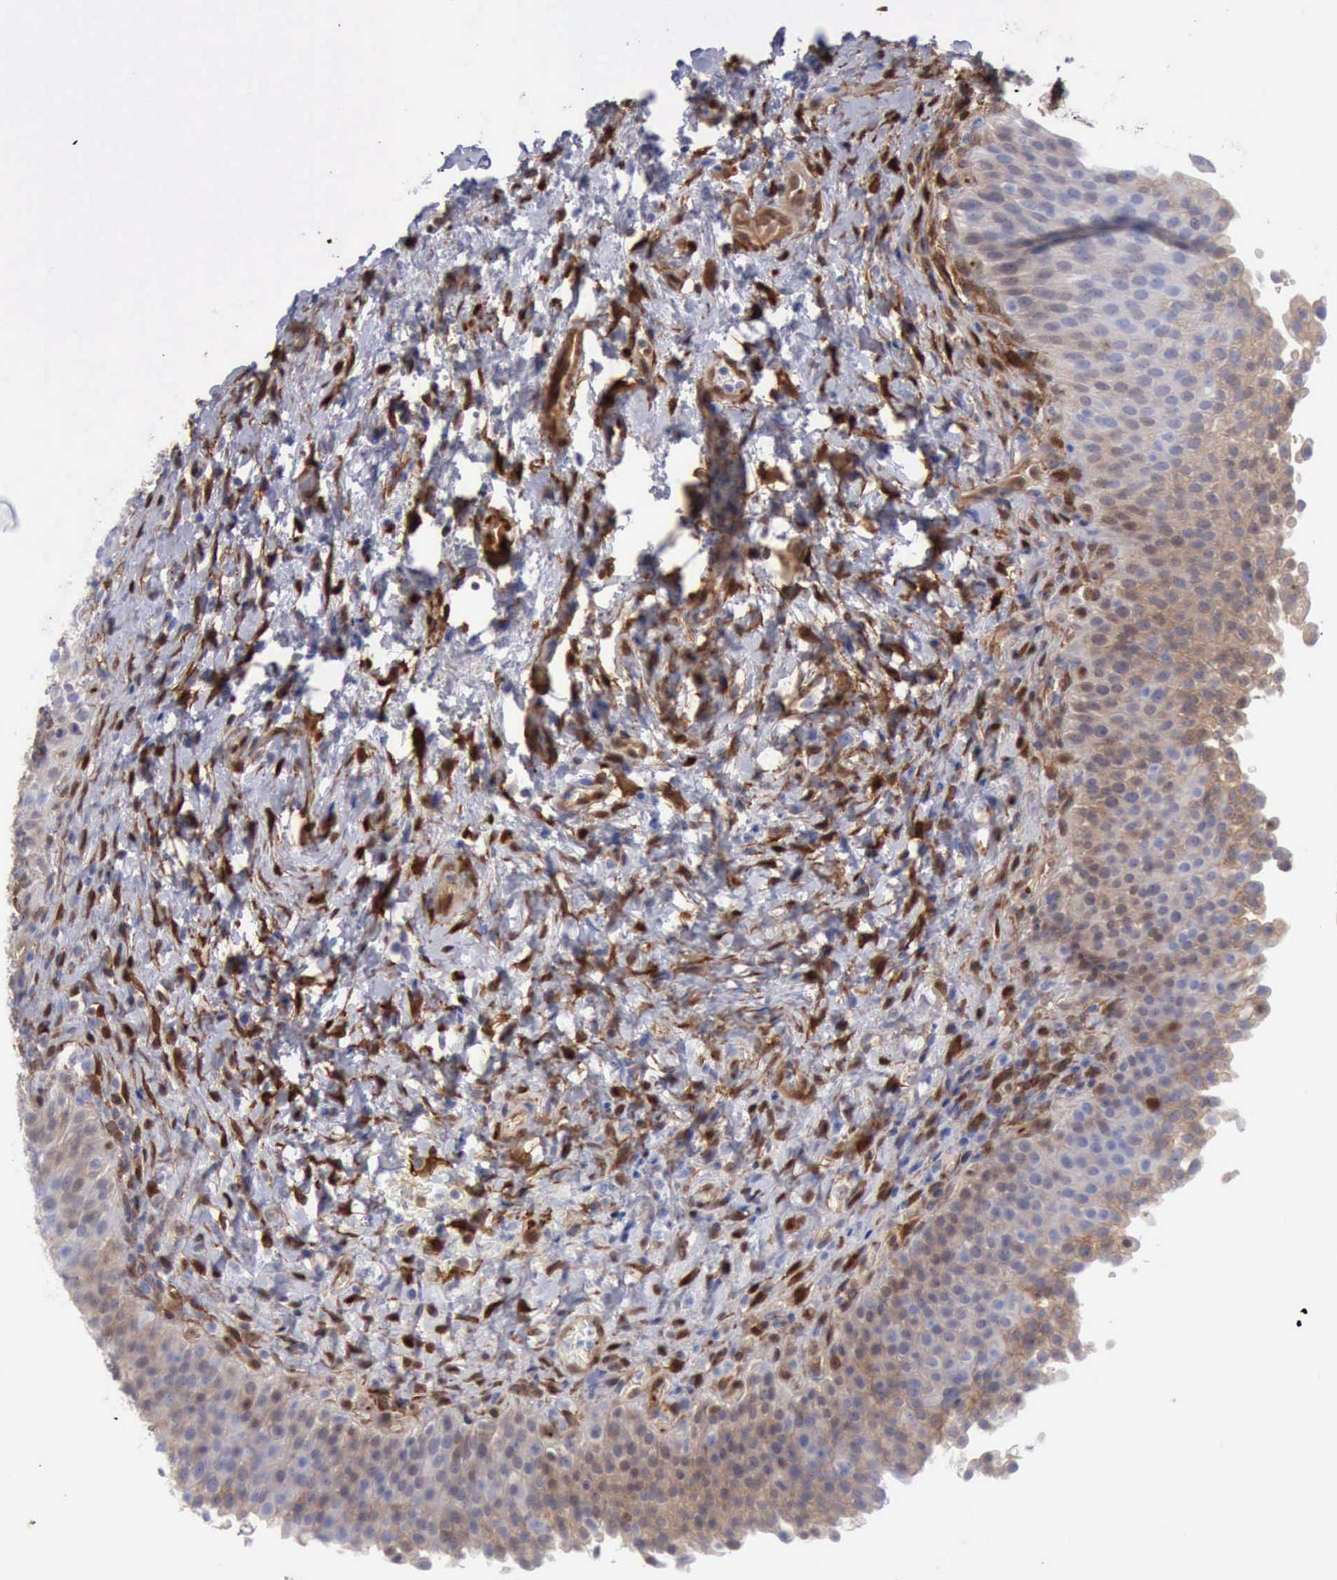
{"staining": {"intensity": "weak", "quantity": ">75%", "location": "cytoplasmic/membranous"}, "tissue": "urinary bladder", "cell_type": "Urothelial cells", "image_type": "normal", "snomed": [{"axis": "morphology", "description": "Normal tissue, NOS"}, {"axis": "topography", "description": "Urinary bladder"}], "caption": "Protein positivity by immunohistochemistry shows weak cytoplasmic/membranous expression in about >75% of urothelial cells in unremarkable urinary bladder.", "gene": "FHL1", "patient": {"sex": "male", "age": 51}}